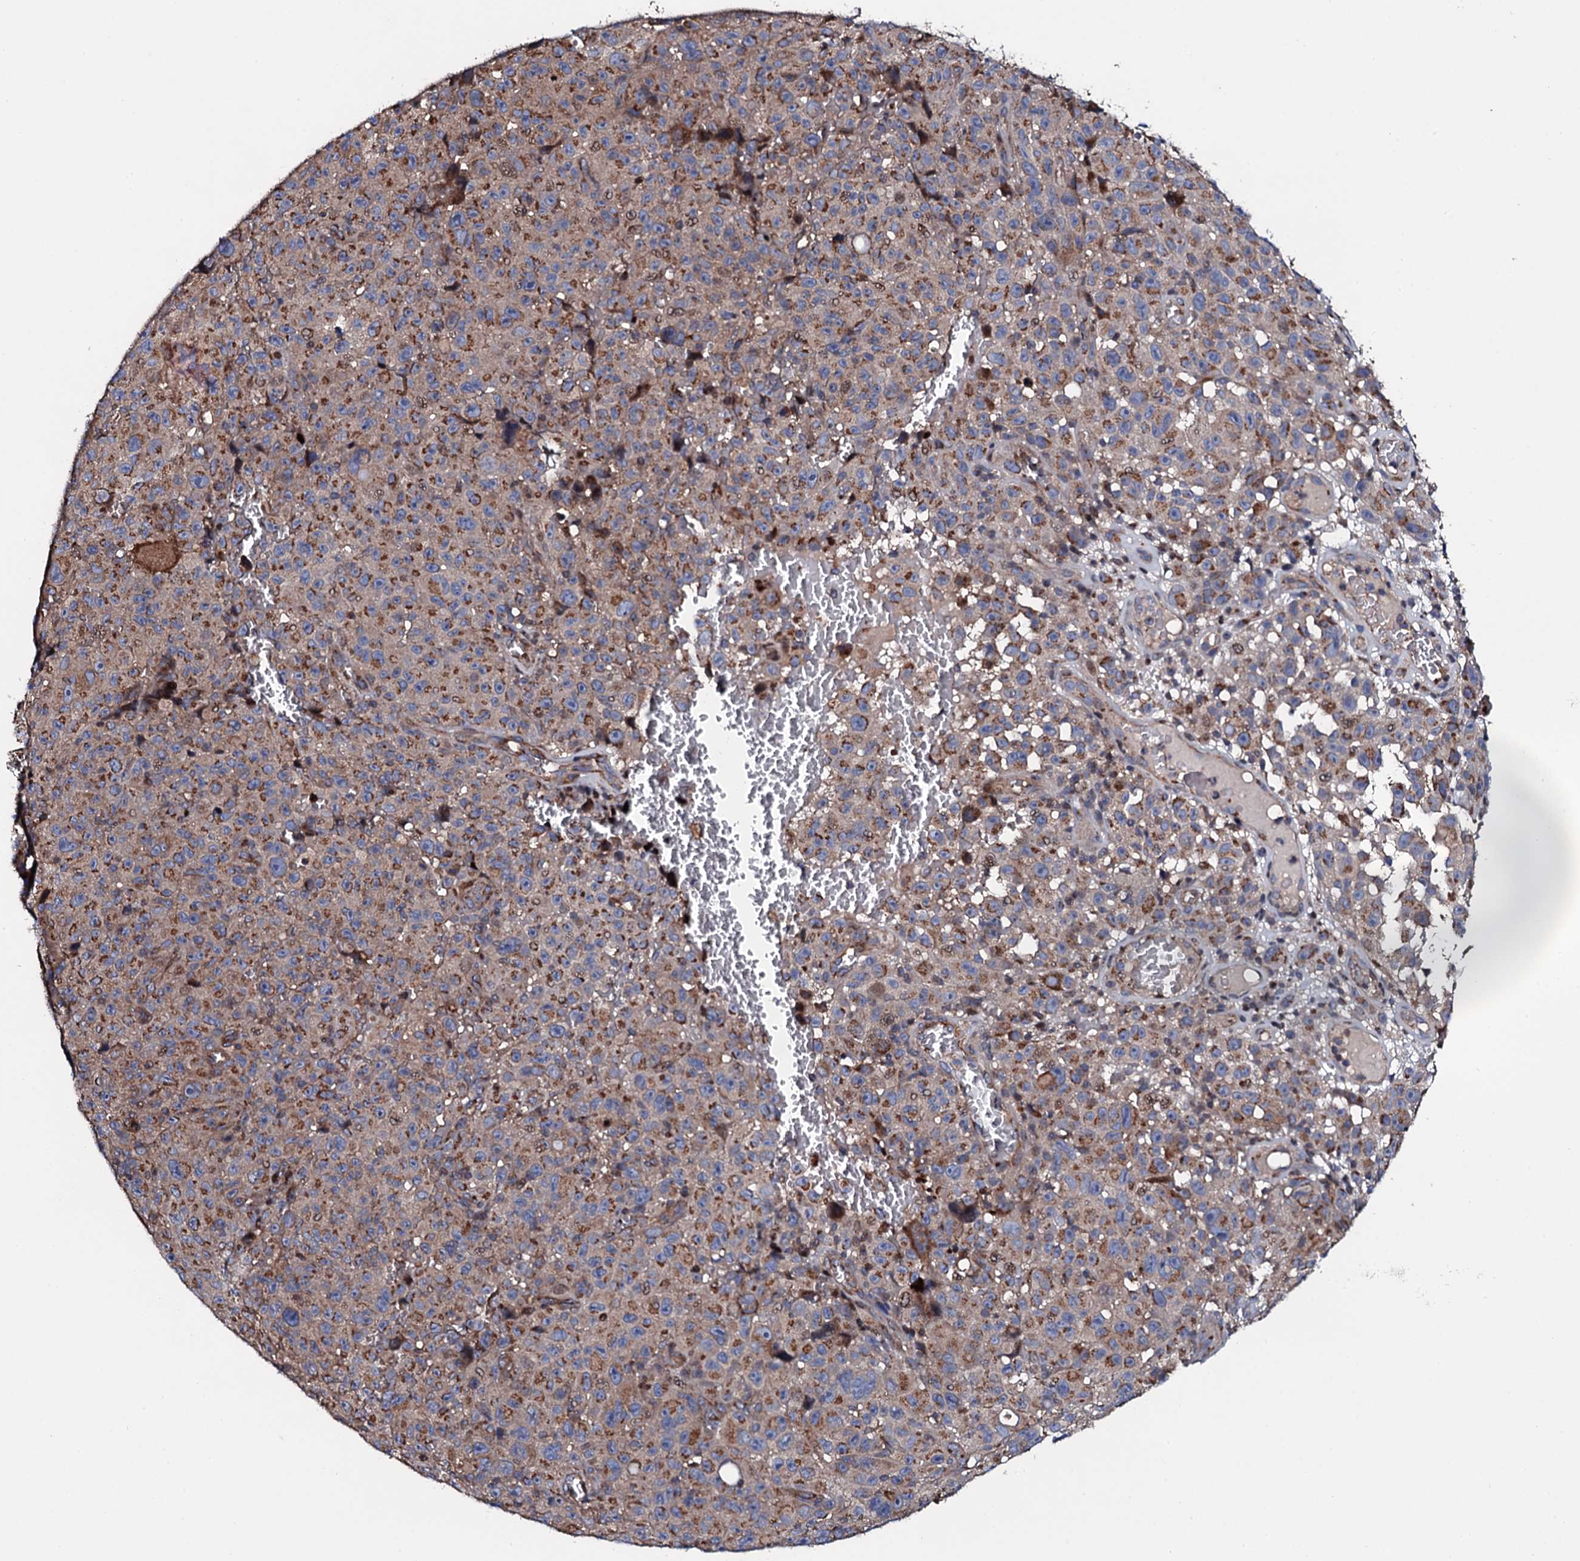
{"staining": {"intensity": "moderate", "quantity": ">75%", "location": "cytoplasmic/membranous"}, "tissue": "melanoma", "cell_type": "Tumor cells", "image_type": "cancer", "snomed": [{"axis": "morphology", "description": "Malignant melanoma, NOS"}, {"axis": "topography", "description": "Skin"}], "caption": "Malignant melanoma was stained to show a protein in brown. There is medium levels of moderate cytoplasmic/membranous expression in approximately >75% of tumor cells.", "gene": "PLET1", "patient": {"sex": "female", "age": 82}}